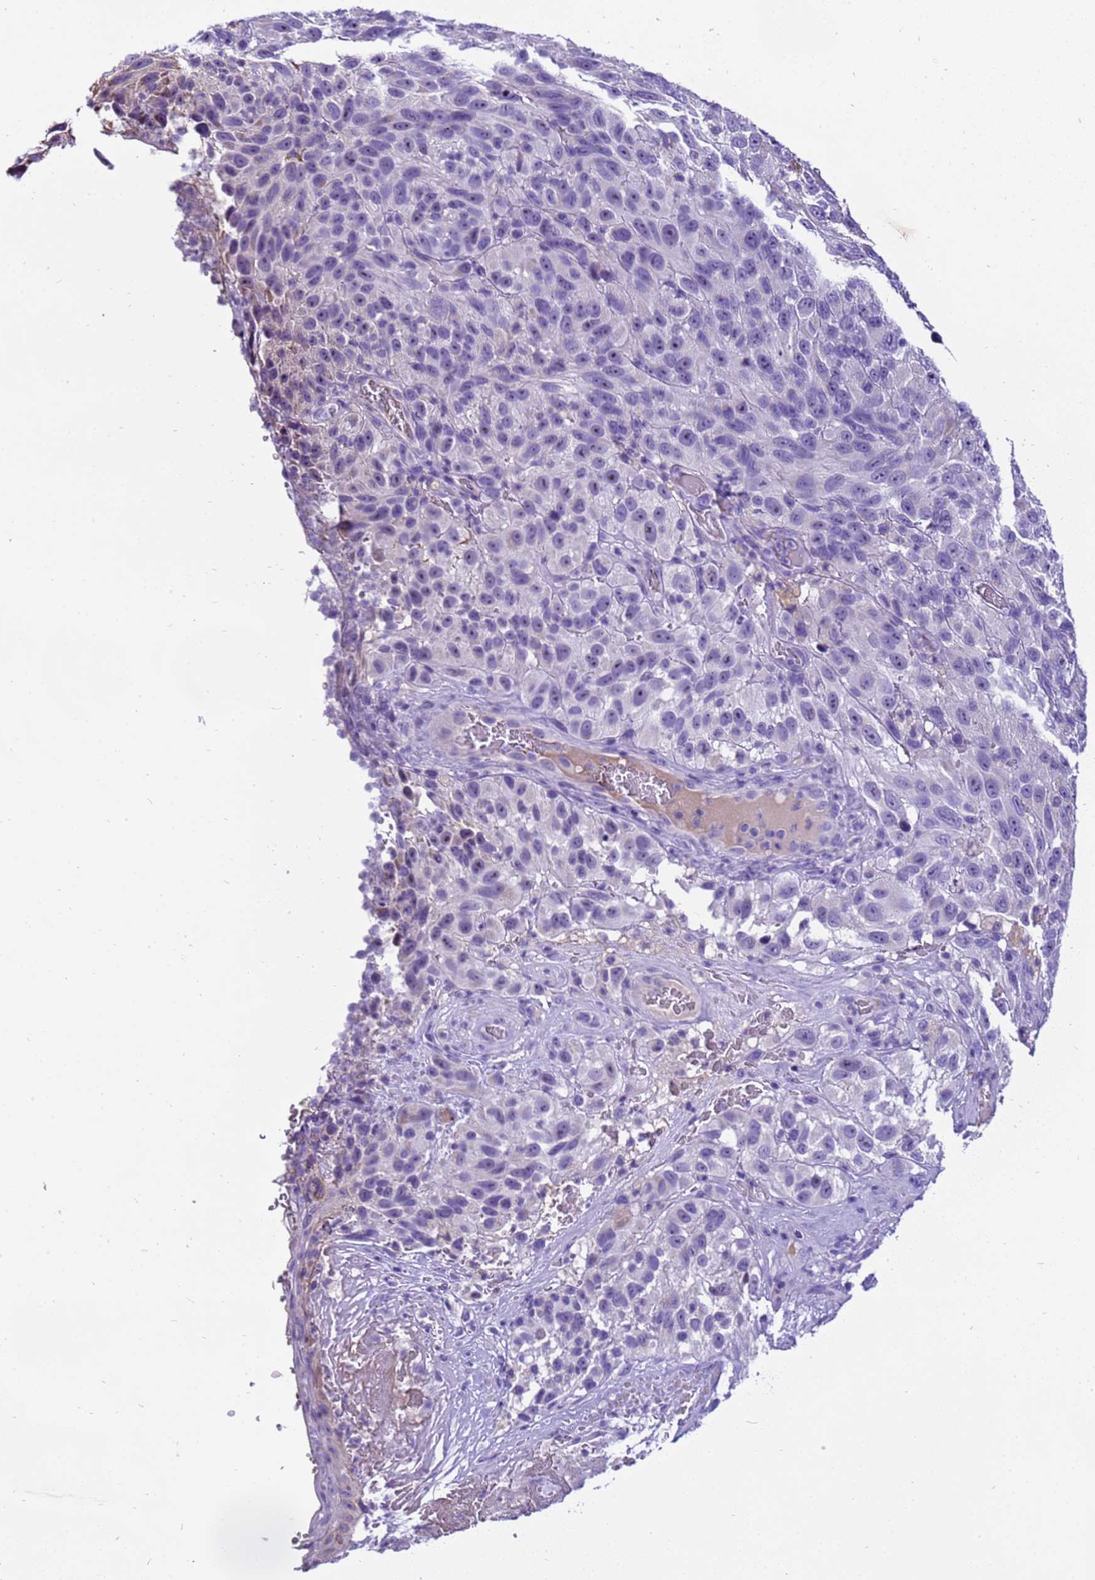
{"staining": {"intensity": "negative", "quantity": "none", "location": "none"}, "tissue": "melanoma", "cell_type": "Tumor cells", "image_type": "cancer", "snomed": [{"axis": "morphology", "description": "Malignant melanoma, NOS"}, {"axis": "topography", "description": "Skin"}], "caption": "This is a histopathology image of immunohistochemistry staining of malignant melanoma, which shows no positivity in tumor cells.", "gene": "PIEZO2", "patient": {"sex": "female", "age": 96}}